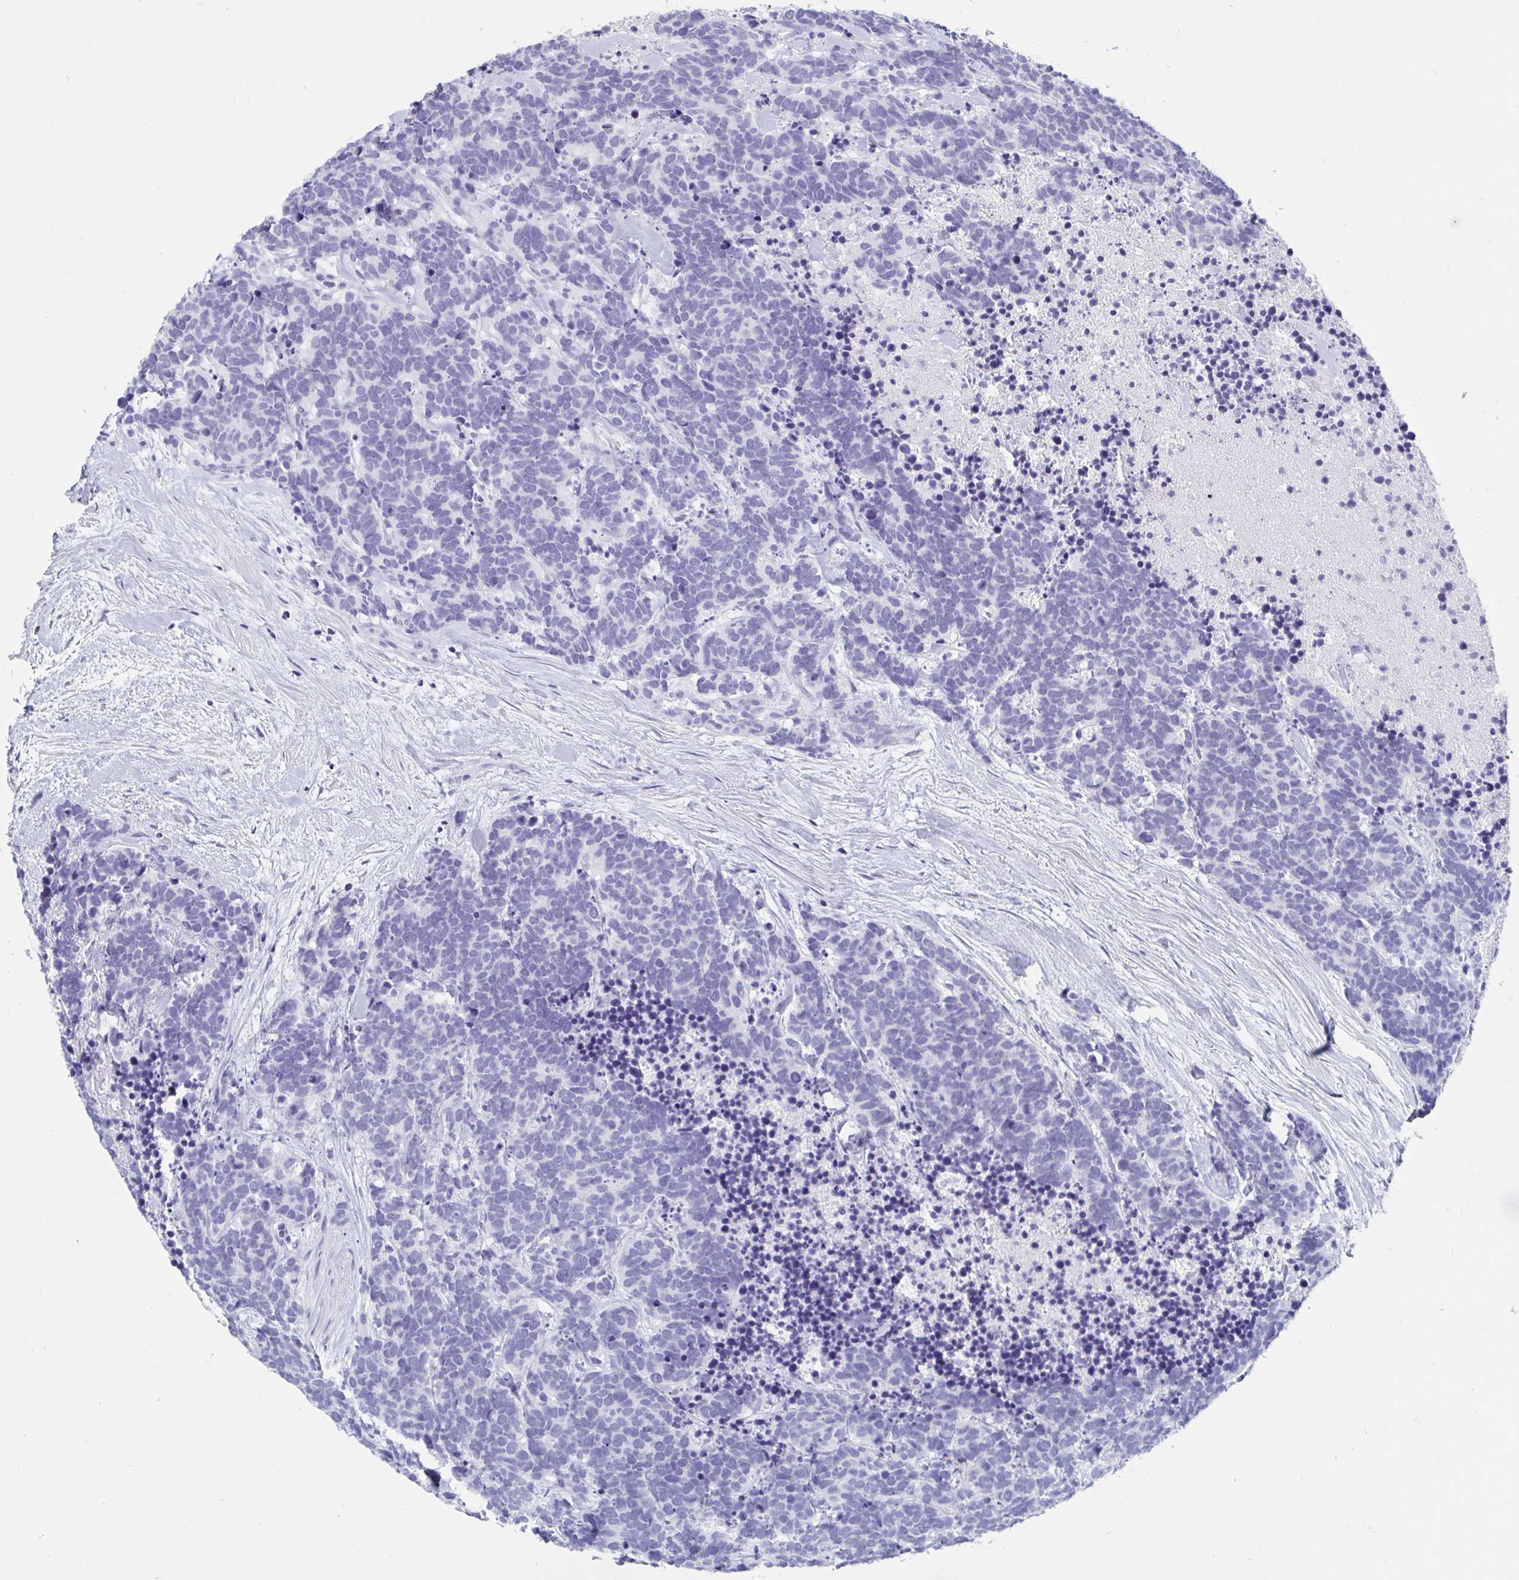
{"staining": {"intensity": "negative", "quantity": "none", "location": "none"}, "tissue": "carcinoid", "cell_type": "Tumor cells", "image_type": "cancer", "snomed": [{"axis": "morphology", "description": "Carcinoma, NOS"}, {"axis": "morphology", "description": "Carcinoid, malignant, NOS"}, {"axis": "topography", "description": "Prostate"}], "caption": "High magnification brightfield microscopy of carcinoid (malignant) stained with DAB (brown) and counterstained with hematoxylin (blue): tumor cells show no significant staining.", "gene": "GRIA1", "patient": {"sex": "male", "age": 57}}